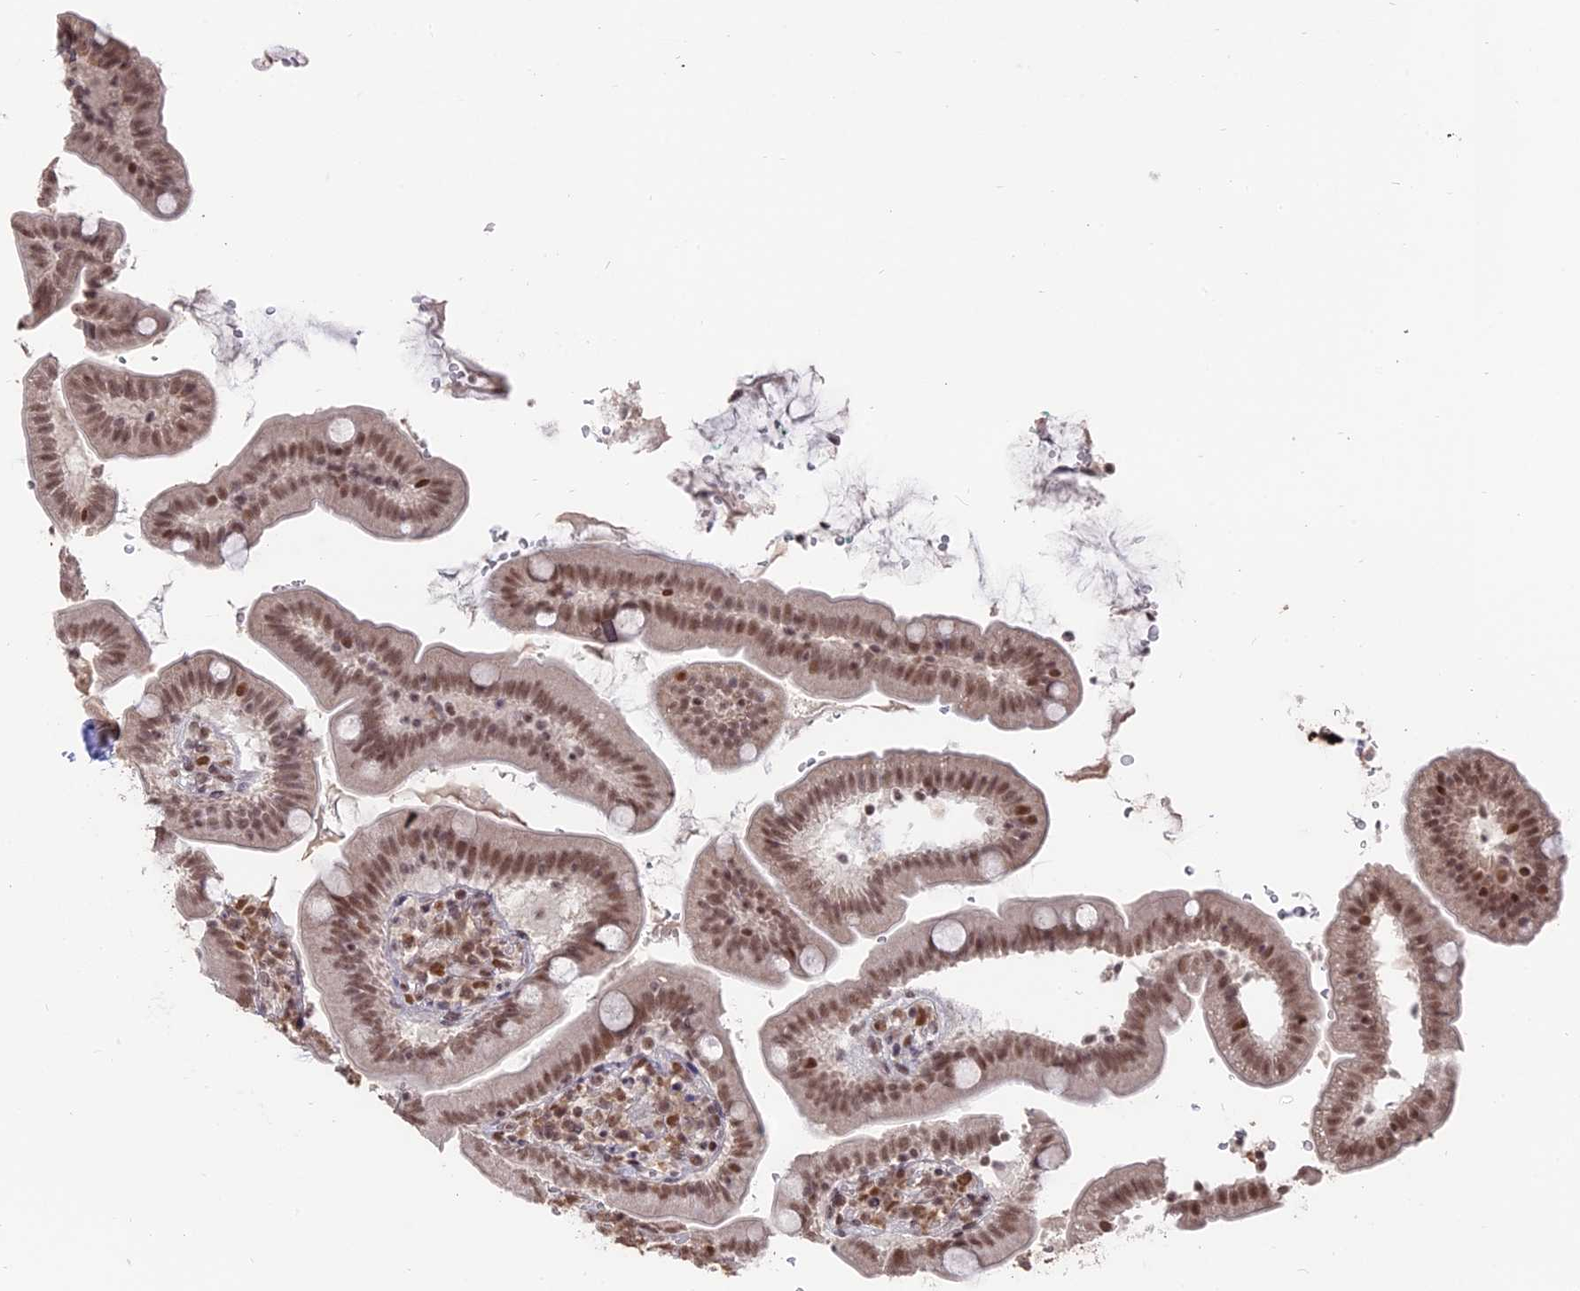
{"staining": {"intensity": "moderate", "quantity": ">75%", "location": "nuclear"}, "tissue": "duodenum", "cell_type": "Glandular cells", "image_type": "normal", "snomed": [{"axis": "morphology", "description": "Normal tissue, NOS"}, {"axis": "topography", "description": "Duodenum"}], "caption": "A photomicrograph showing moderate nuclear expression in approximately >75% of glandular cells in unremarkable duodenum, as visualized by brown immunohistochemical staining.", "gene": "NR1H3", "patient": {"sex": "female", "age": 67}}